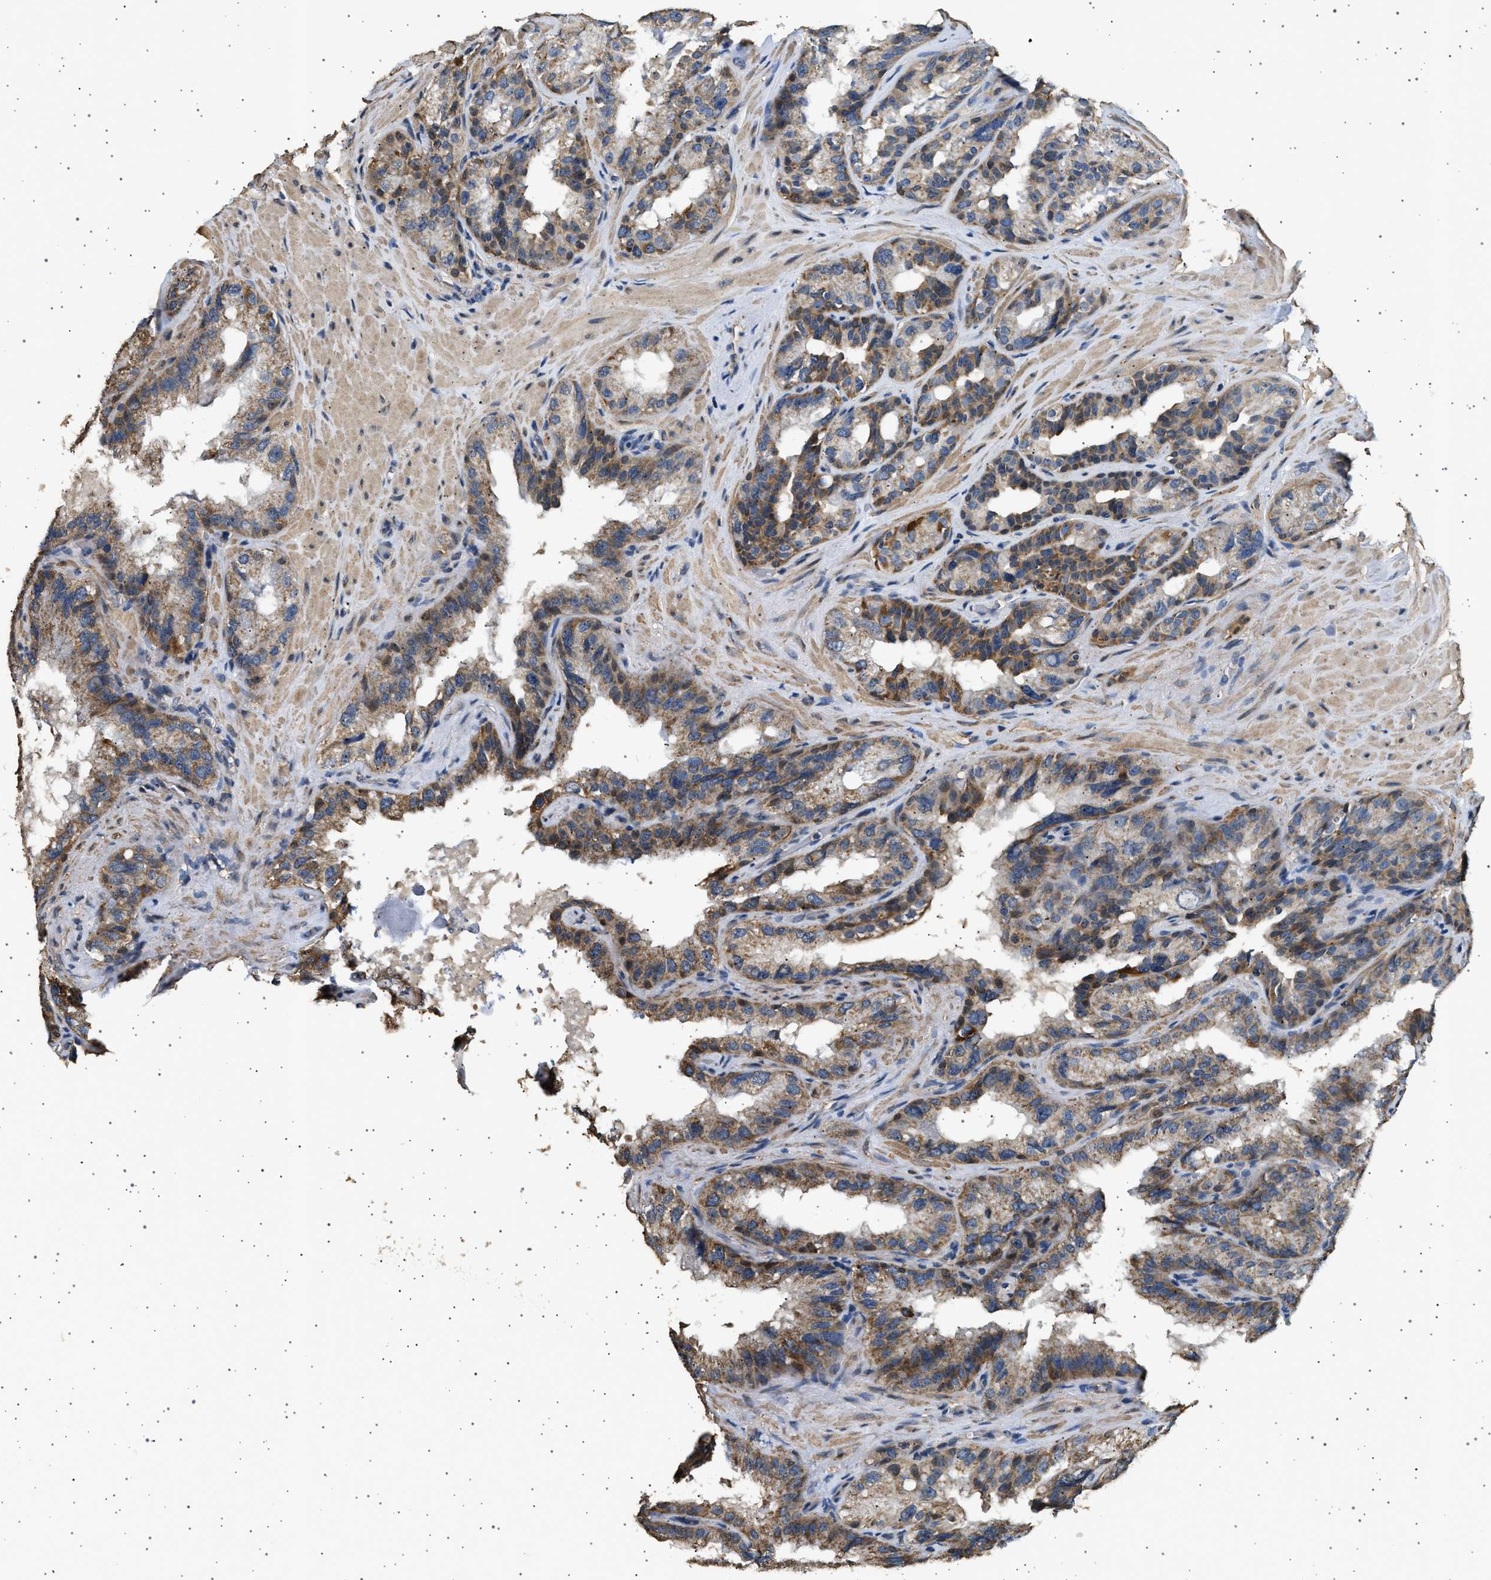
{"staining": {"intensity": "moderate", "quantity": ">75%", "location": "cytoplasmic/membranous"}, "tissue": "seminal vesicle", "cell_type": "Glandular cells", "image_type": "normal", "snomed": [{"axis": "morphology", "description": "Normal tissue, NOS"}, {"axis": "topography", "description": "Seminal veicle"}], "caption": "A brown stain highlights moderate cytoplasmic/membranous positivity of a protein in glandular cells of benign seminal vesicle. Ihc stains the protein of interest in brown and the nuclei are stained blue.", "gene": "KCNA4", "patient": {"sex": "male", "age": 68}}